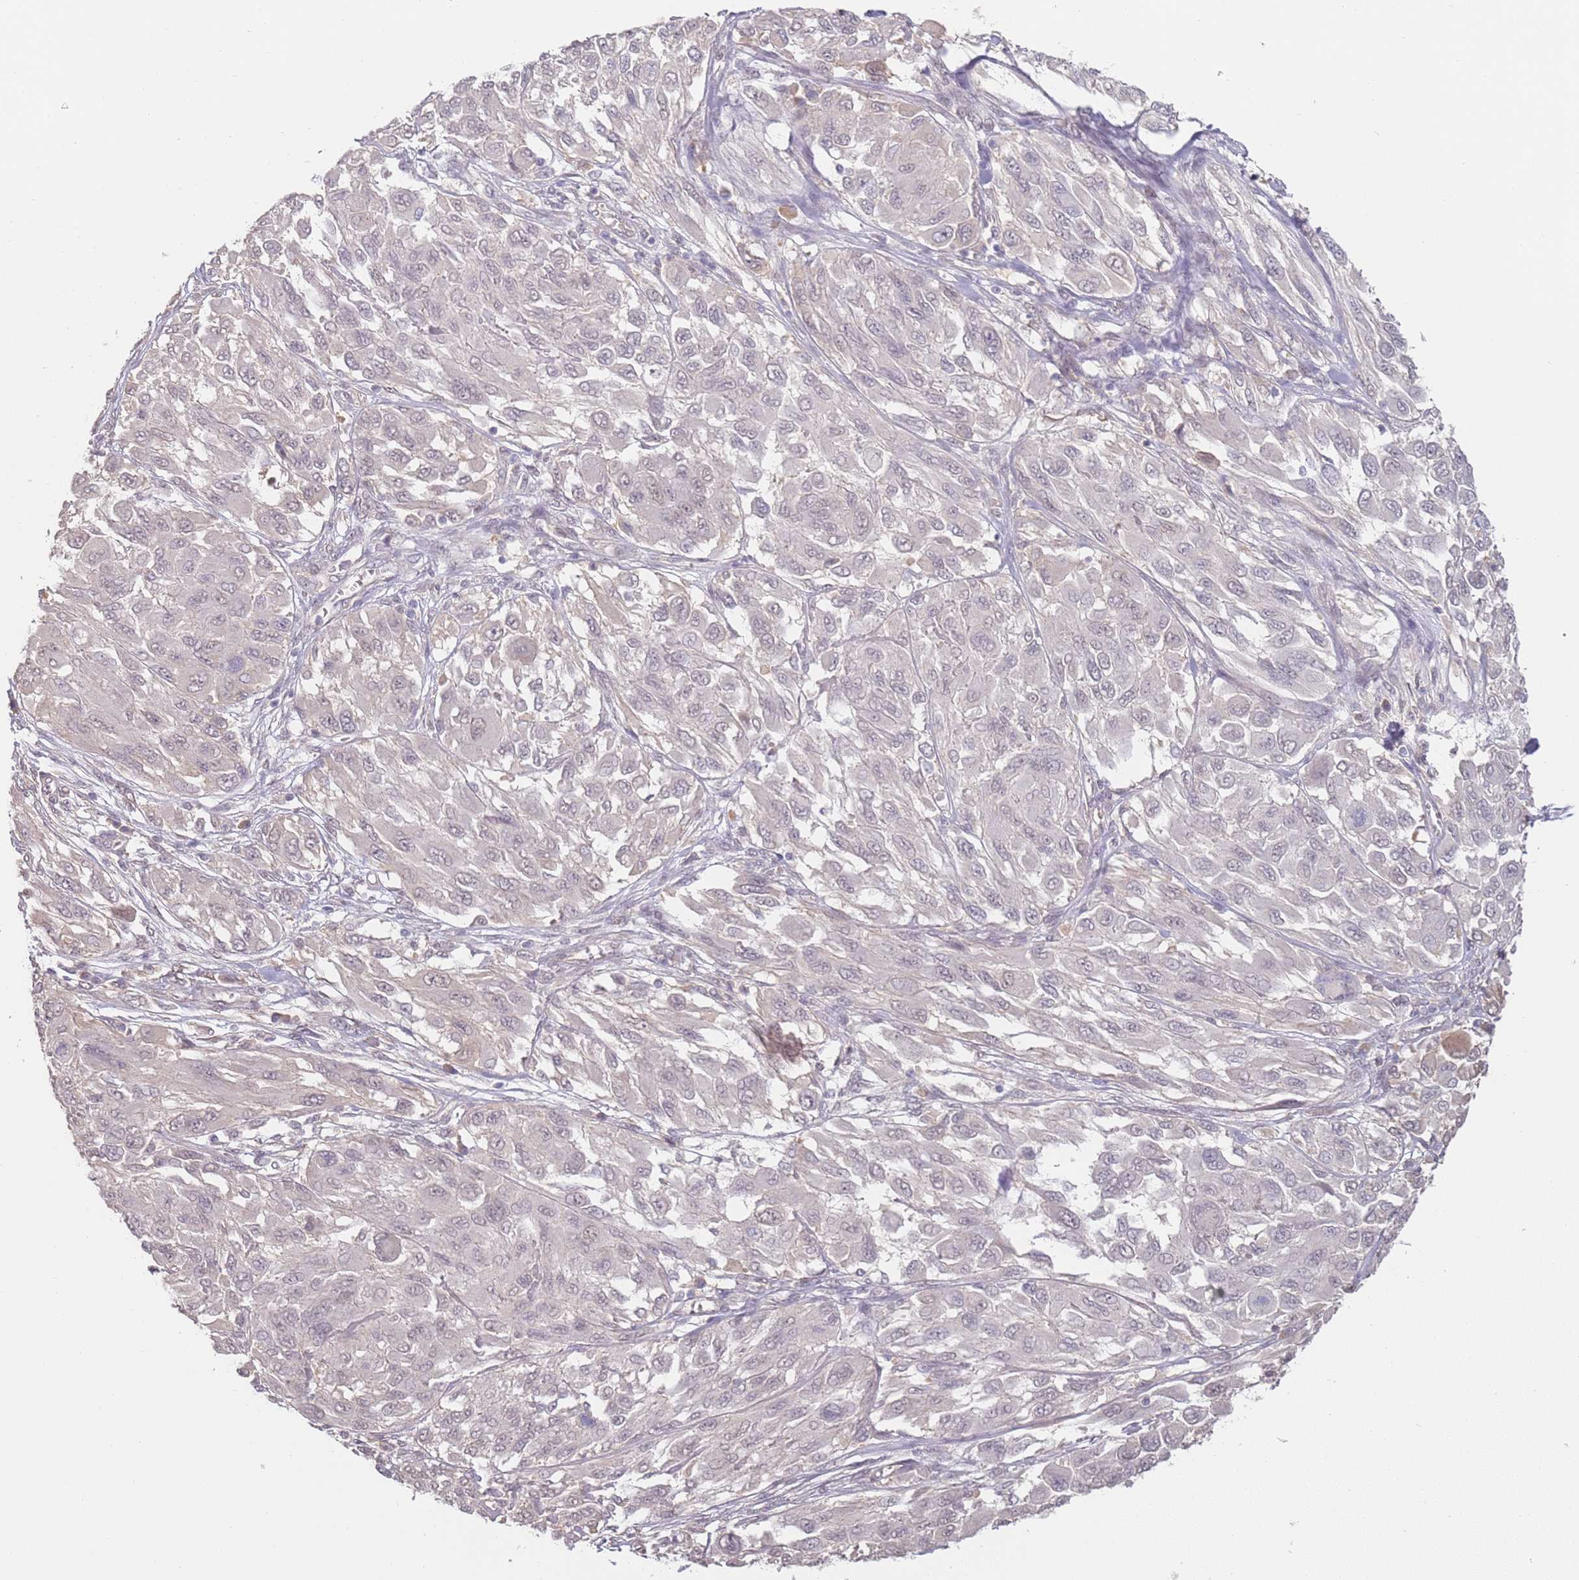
{"staining": {"intensity": "negative", "quantity": "none", "location": "none"}, "tissue": "melanoma", "cell_type": "Tumor cells", "image_type": "cancer", "snomed": [{"axis": "morphology", "description": "Malignant melanoma, NOS"}, {"axis": "topography", "description": "Skin"}], "caption": "Tumor cells are negative for brown protein staining in melanoma.", "gene": "WDR93", "patient": {"sex": "female", "age": 91}}